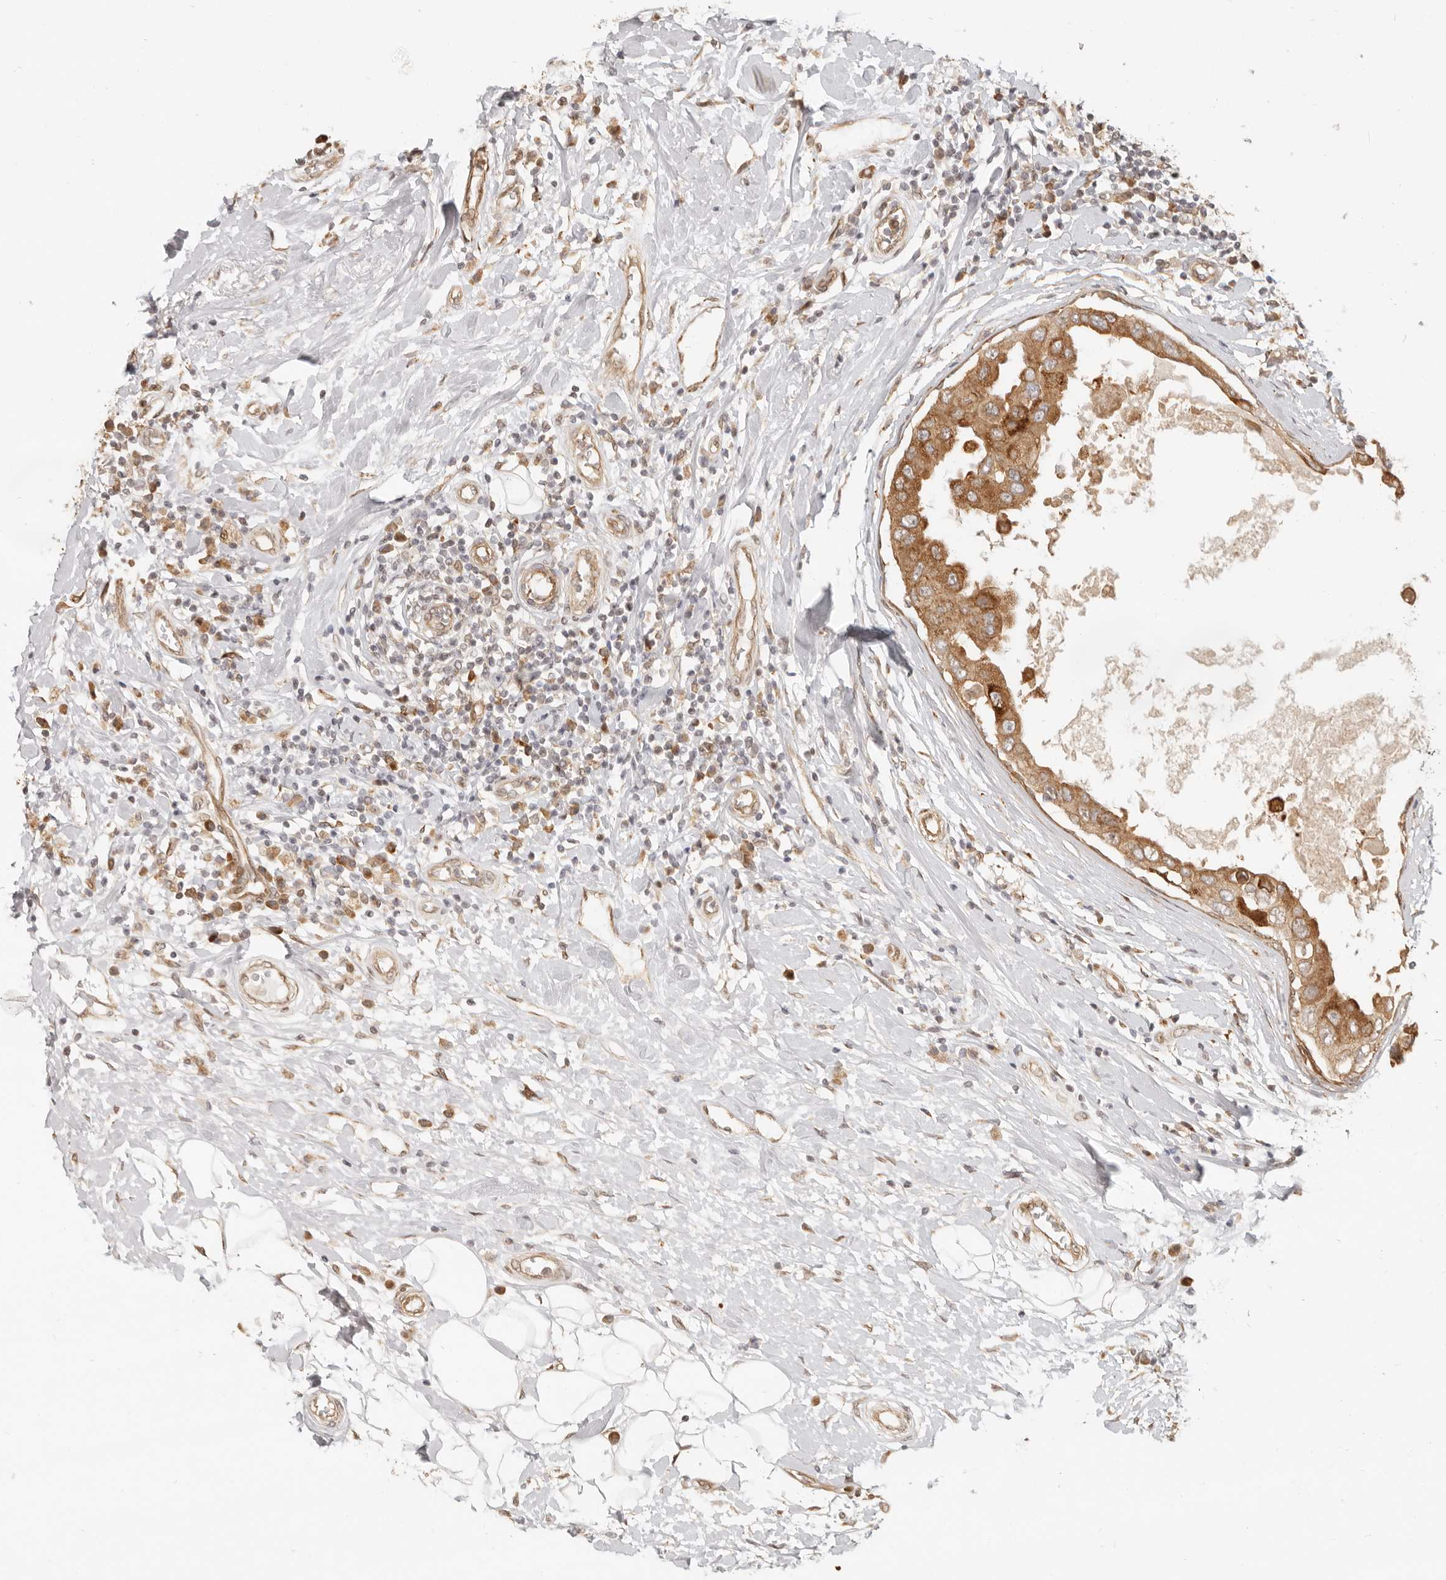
{"staining": {"intensity": "moderate", "quantity": ">75%", "location": "cytoplasmic/membranous"}, "tissue": "breast cancer", "cell_type": "Tumor cells", "image_type": "cancer", "snomed": [{"axis": "morphology", "description": "Duct carcinoma"}, {"axis": "topography", "description": "Breast"}], "caption": "Protein staining displays moderate cytoplasmic/membranous staining in about >75% of tumor cells in invasive ductal carcinoma (breast). The protein of interest is shown in brown color, while the nuclei are stained blue.", "gene": "TUFT1", "patient": {"sex": "female", "age": 27}}